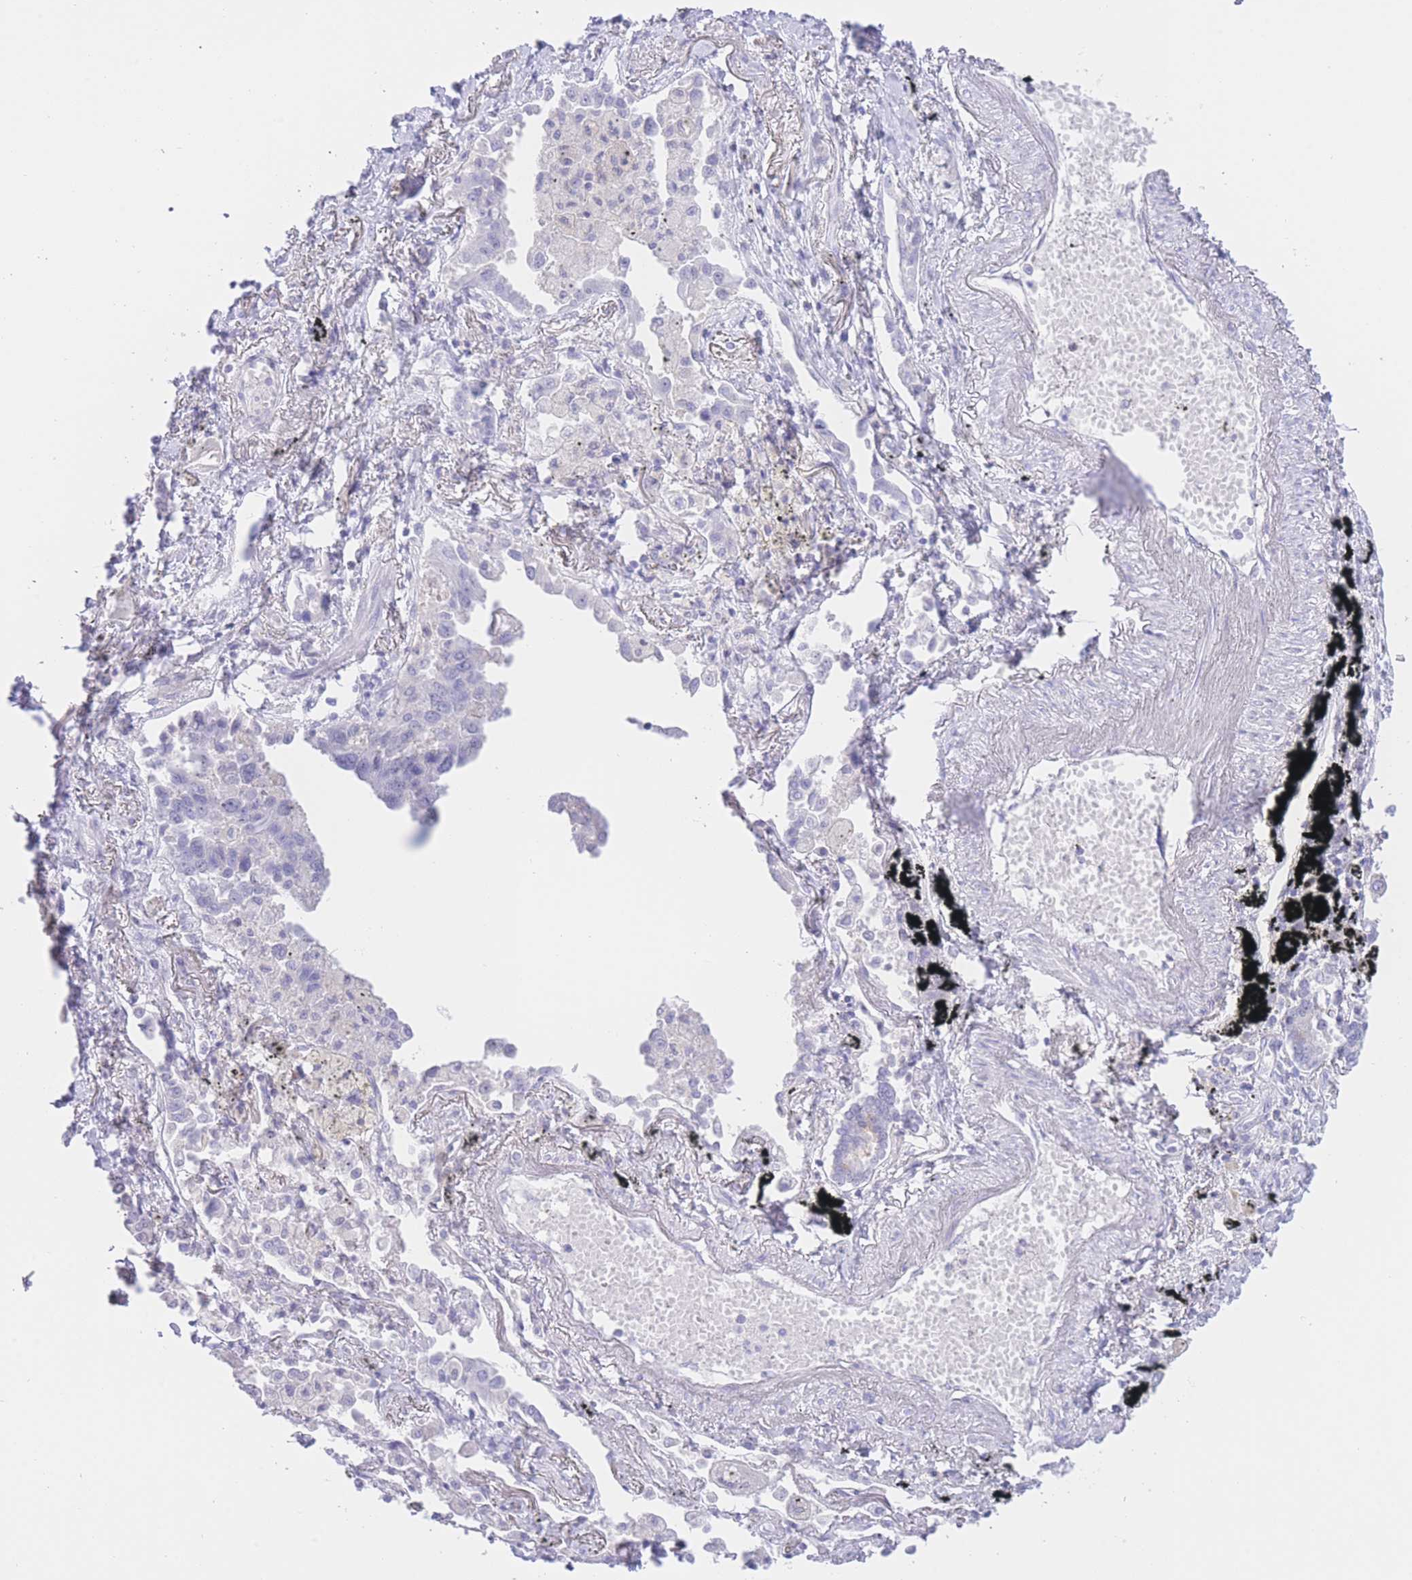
{"staining": {"intensity": "negative", "quantity": "none", "location": "none"}, "tissue": "lung cancer", "cell_type": "Tumor cells", "image_type": "cancer", "snomed": [{"axis": "morphology", "description": "Adenocarcinoma, NOS"}, {"axis": "topography", "description": "Lung"}], "caption": "Histopathology image shows no significant protein positivity in tumor cells of lung adenocarcinoma. The staining is performed using DAB (3,3'-diaminobenzidine) brown chromogen with nuclei counter-stained in using hematoxylin.", "gene": "ZNF212", "patient": {"sex": "male", "age": 67}}